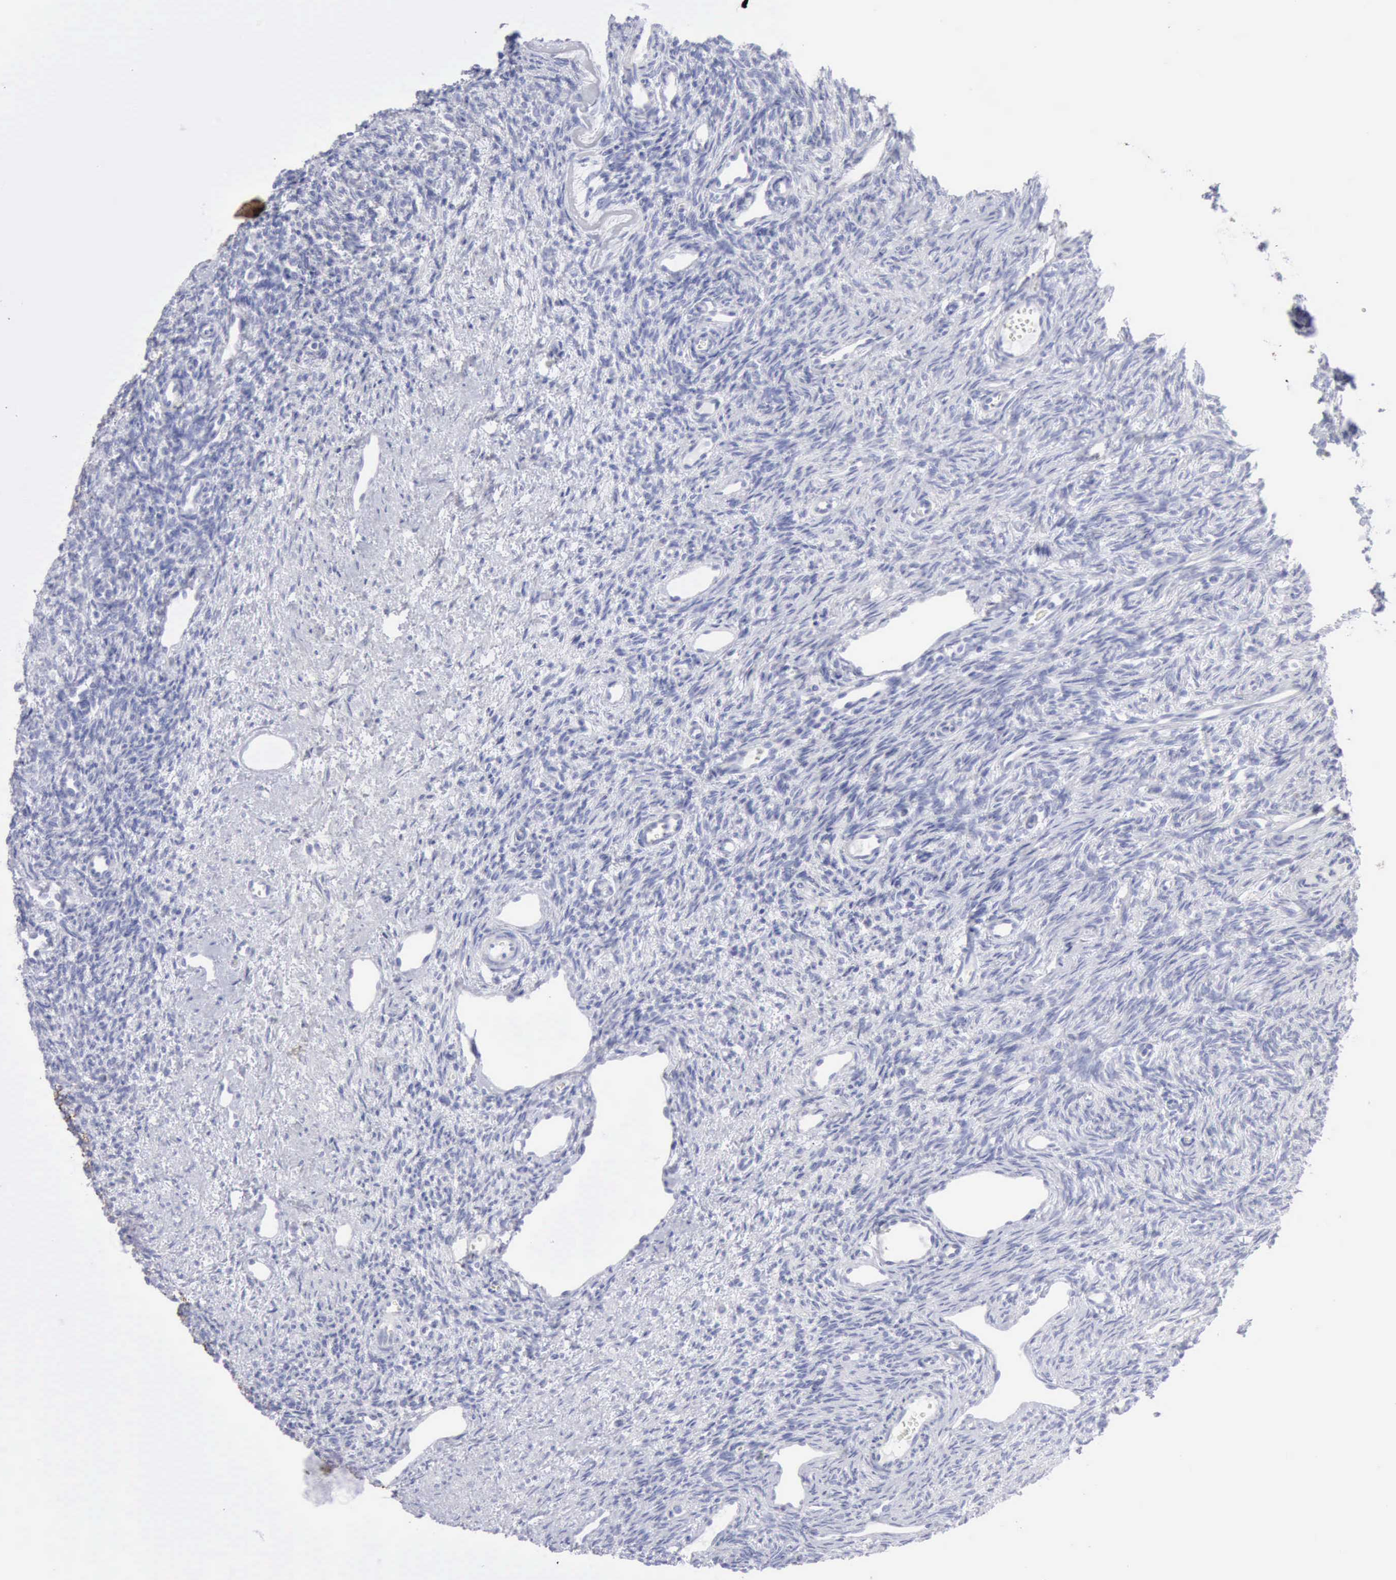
{"staining": {"intensity": "negative", "quantity": "none", "location": "none"}, "tissue": "ovary", "cell_type": "Follicle cells", "image_type": "normal", "snomed": [{"axis": "morphology", "description": "Normal tissue, NOS"}, {"axis": "topography", "description": "Ovary"}], "caption": "High power microscopy histopathology image of an IHC image of benign ovary, revealing no significant staining in follicle cells. Nuclei are stained in blue.", "gene": "KRT5", "patient": {"sex": "female", "age": 33}}